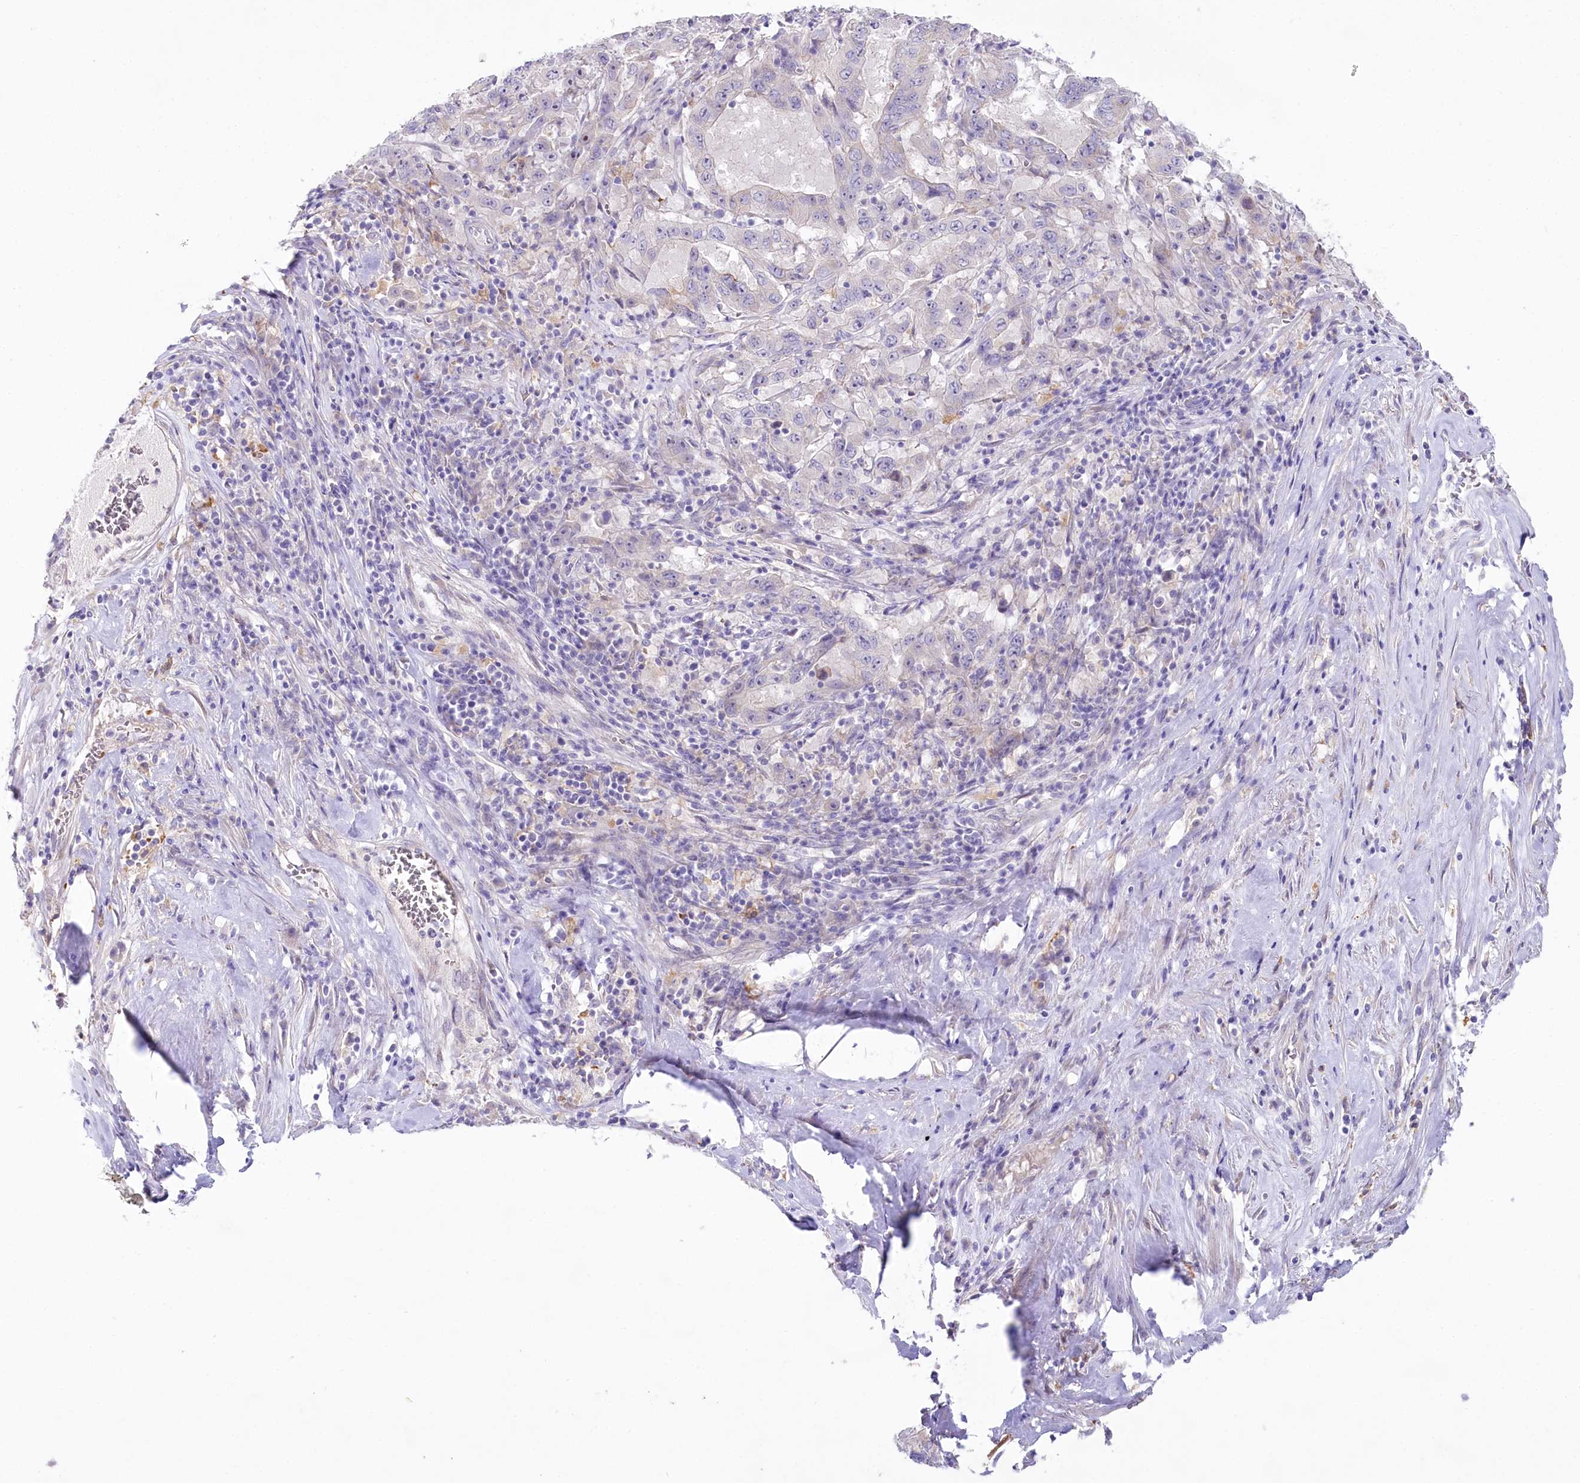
{"staining": {"intensity": "negative", "quantity": "none", "location": "none"}, "tissue": "pancreatic cancer", "cell_type": "Tumor cells", "image_type": "cancer", "snomed": [{"axis": "morphology", "description": "Adenocarcinoma, NOS"}, {"axis": "topography", "description": "Pancreas"}], "caption": "There is no significant expression in tumor cells of pancreatic adenocarcinoma. (Brightfield microscopy of DAB (3,3'-diaminobenzidine) immunohistochemistry at high magnification).", "gene": "MYOZ1", "patient": {"sex": "male", "age": 63}}